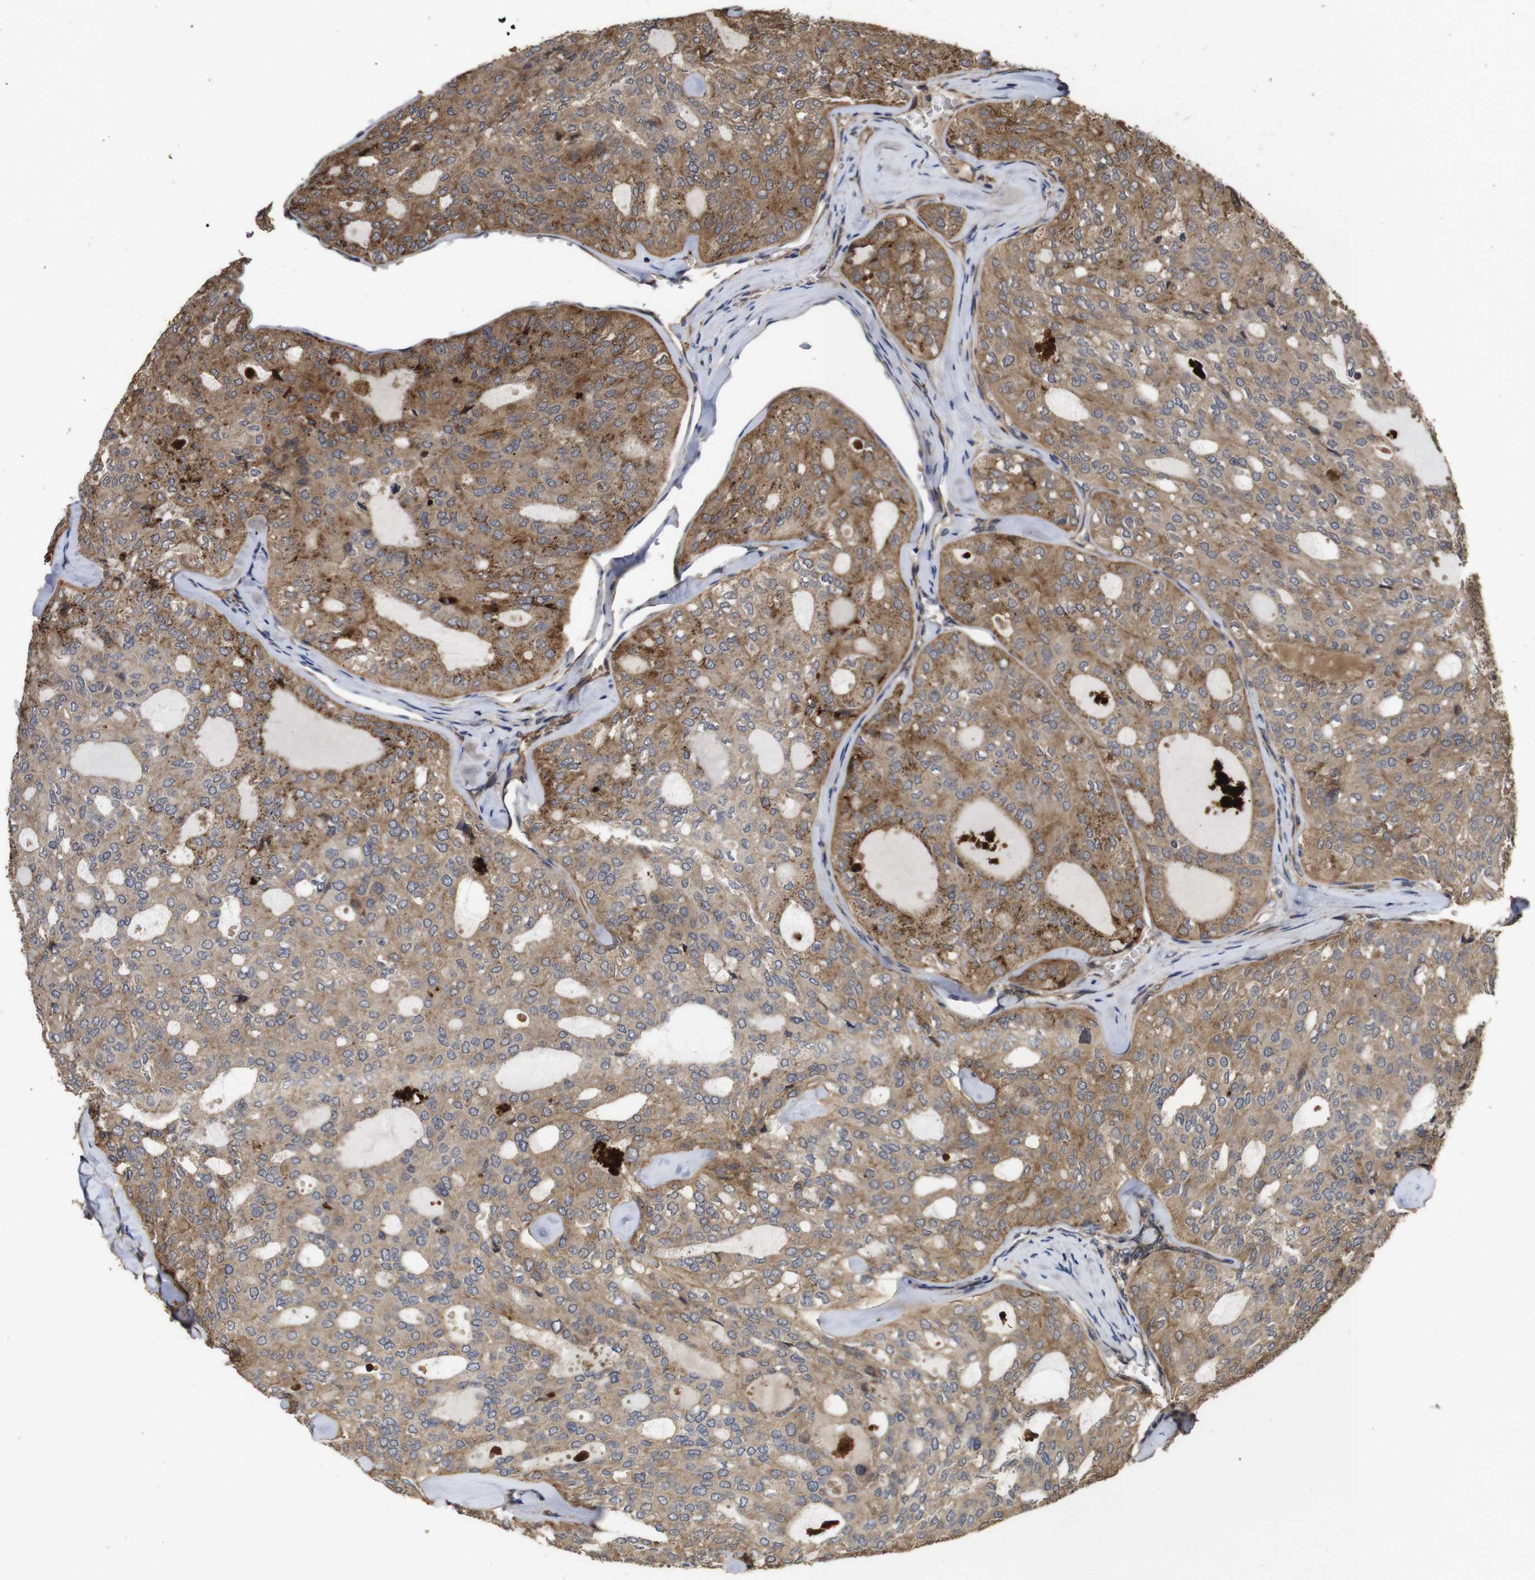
{"staining": {"intensity": "moderate", "quantity": ">75%", "location": "cytoplasmic/membranous"}, "tissue": "thyroid cancer", "cell_type": "Tumor cells", "image_type": "cancer", "snomed": [{"axis": "morphology", "description": "Follicular adenoma carcinoma, NOS"}, {"axis": "topography", "description": "Thyroid gland"}], "caption": "Tumor cells display medium levels of moderate cytoplasmic/membranous staining in approximately >75% of cells in thyroid cancer.", "gene": "PTPN14", "patient": {"sex": "male", "age": 75}}